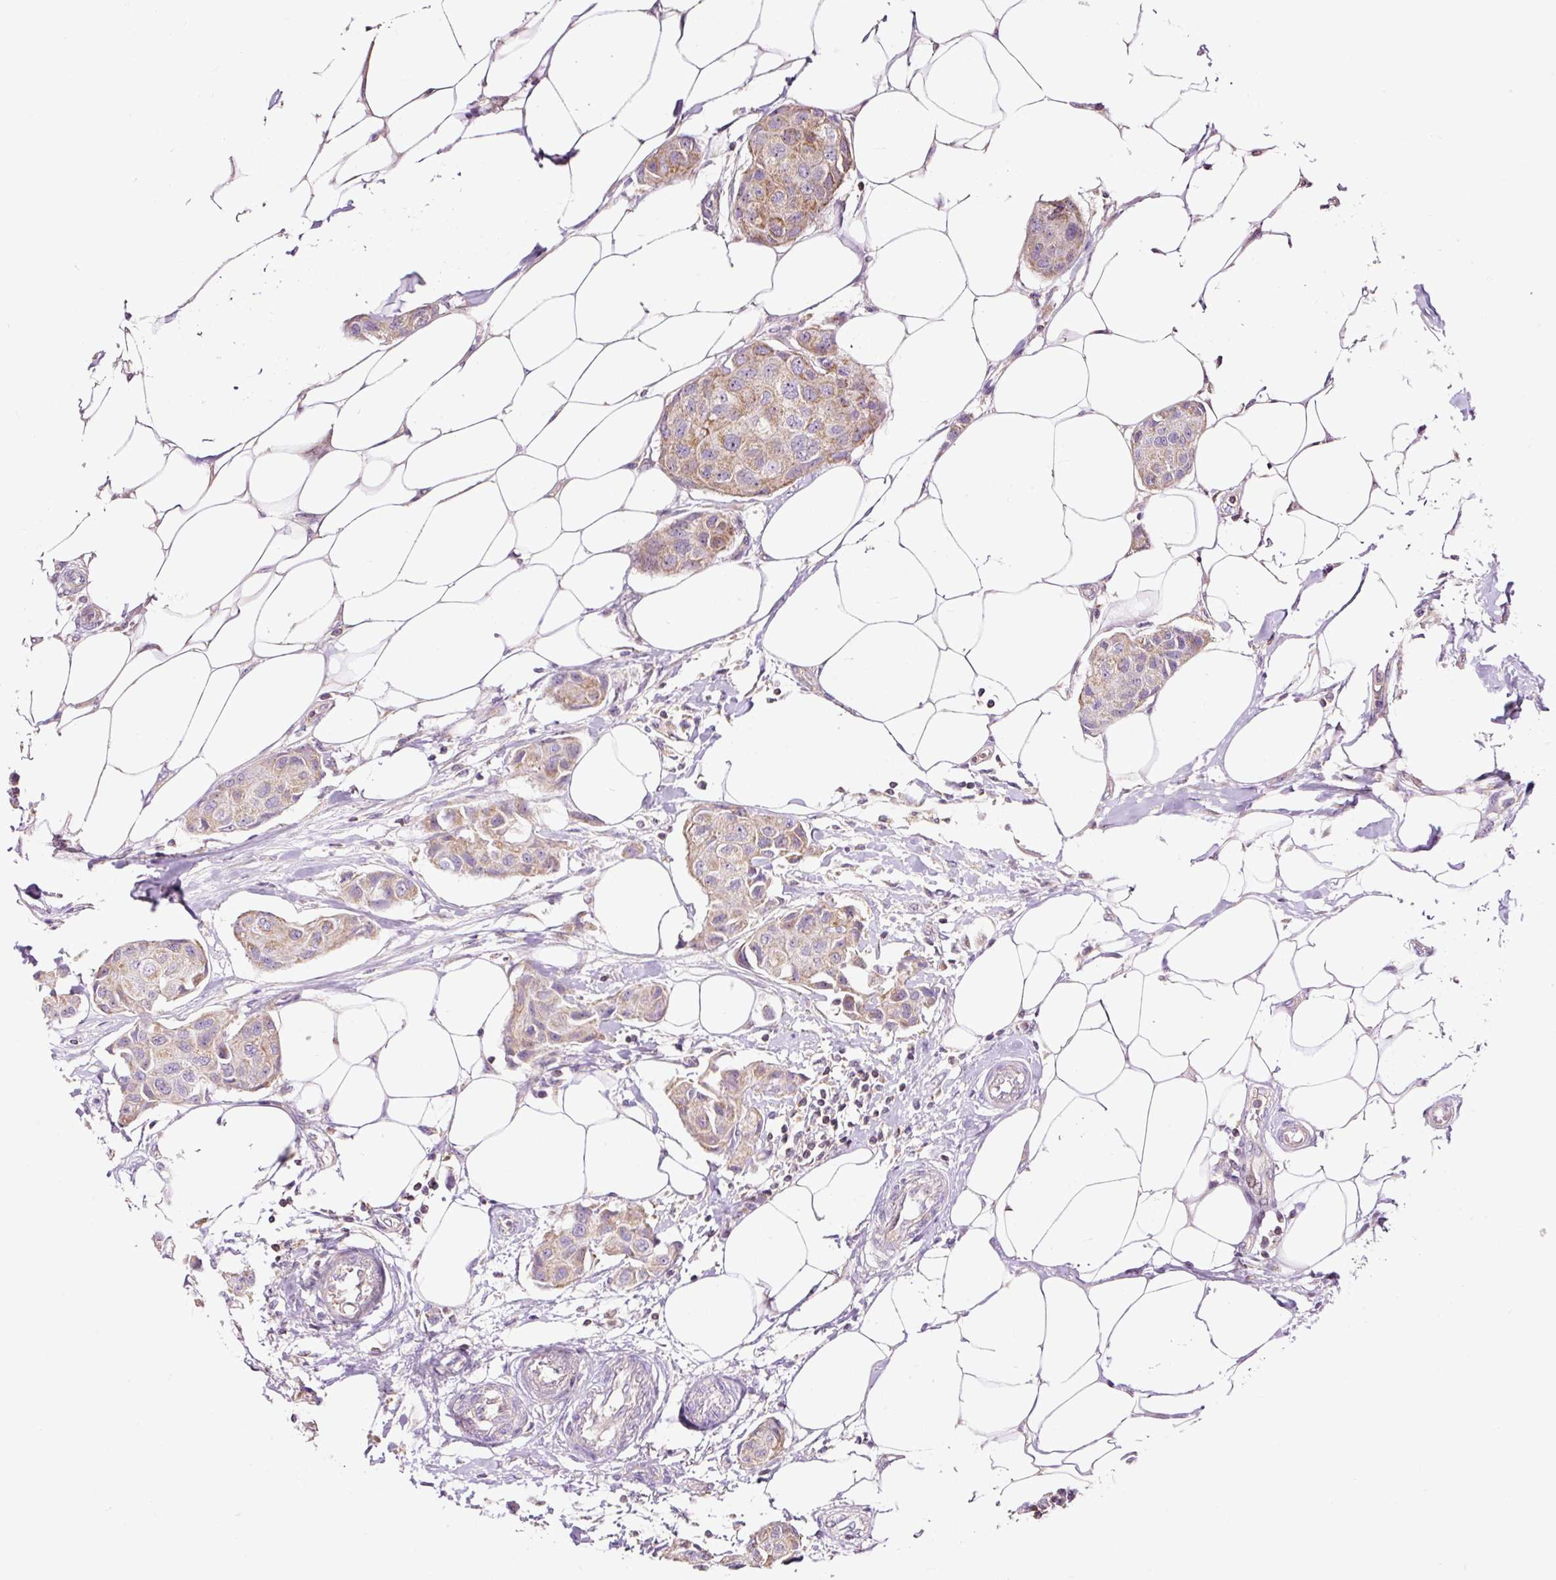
{"staining": {"intensity": "weak", "quantity": "25%-75%", "location": "cytoplasmic/membranous"}, "tissue": "breast cancer", "cell_type": "Tumor cells", "image_type": "cancer", "snomed": [{"axis": "morphology", "description": "Duct carcinoma"}, {"axis": "topography", "description": "Breast"}, {"axis": "topography", "description": "Lymph node"}], "caption": "Immunohistochemical staining of human breast cancer (intraductal carcinoma) reveals low levels of weak cytoplasmic/membranous expression in approximately 25%-75% of tumor cells.", "gene": "BOLA3", "patient": {"sex": "female", "age": 80}}